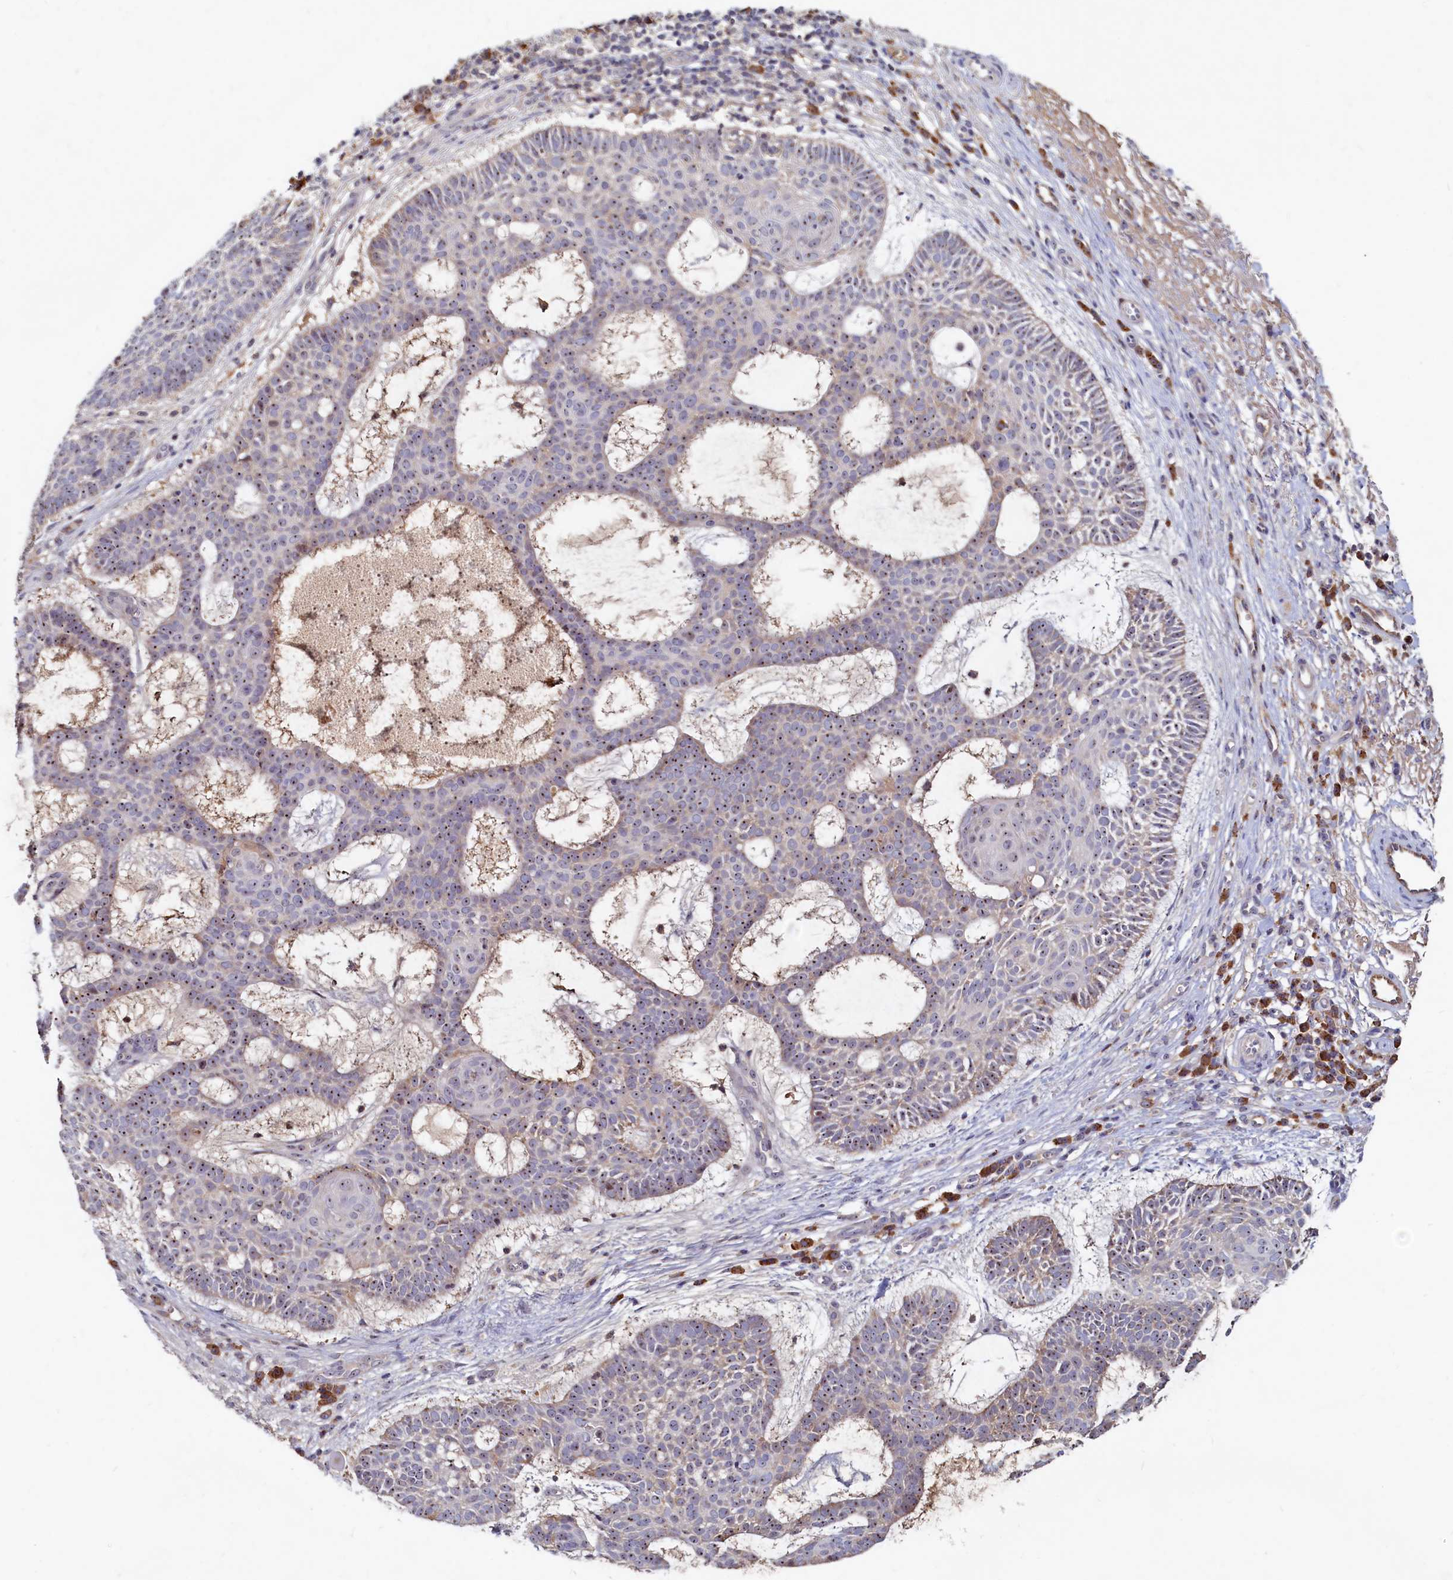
{"staining": {"intensity": "moderate", "quantity": "25%-75%", "location": "nuclear"}, "tissue": "skin cancer", "cell_type": "Tumor cells", "image_type": "cancer", "snomed": [{"axis": "morphology", "description": "Basal cell carcinoma"}, {"axis": "topography", "description": "Skin"}], "caption": "Immunohistochemistry (IHC) micrograph of human skin cancer stained for a protein (brown), which displays medium levels of moderate nuclear expression in approximately 25%-75% of tumor cells.", "gene": "RGS7BP", "patient": {"sex": "male", "age": 85}}